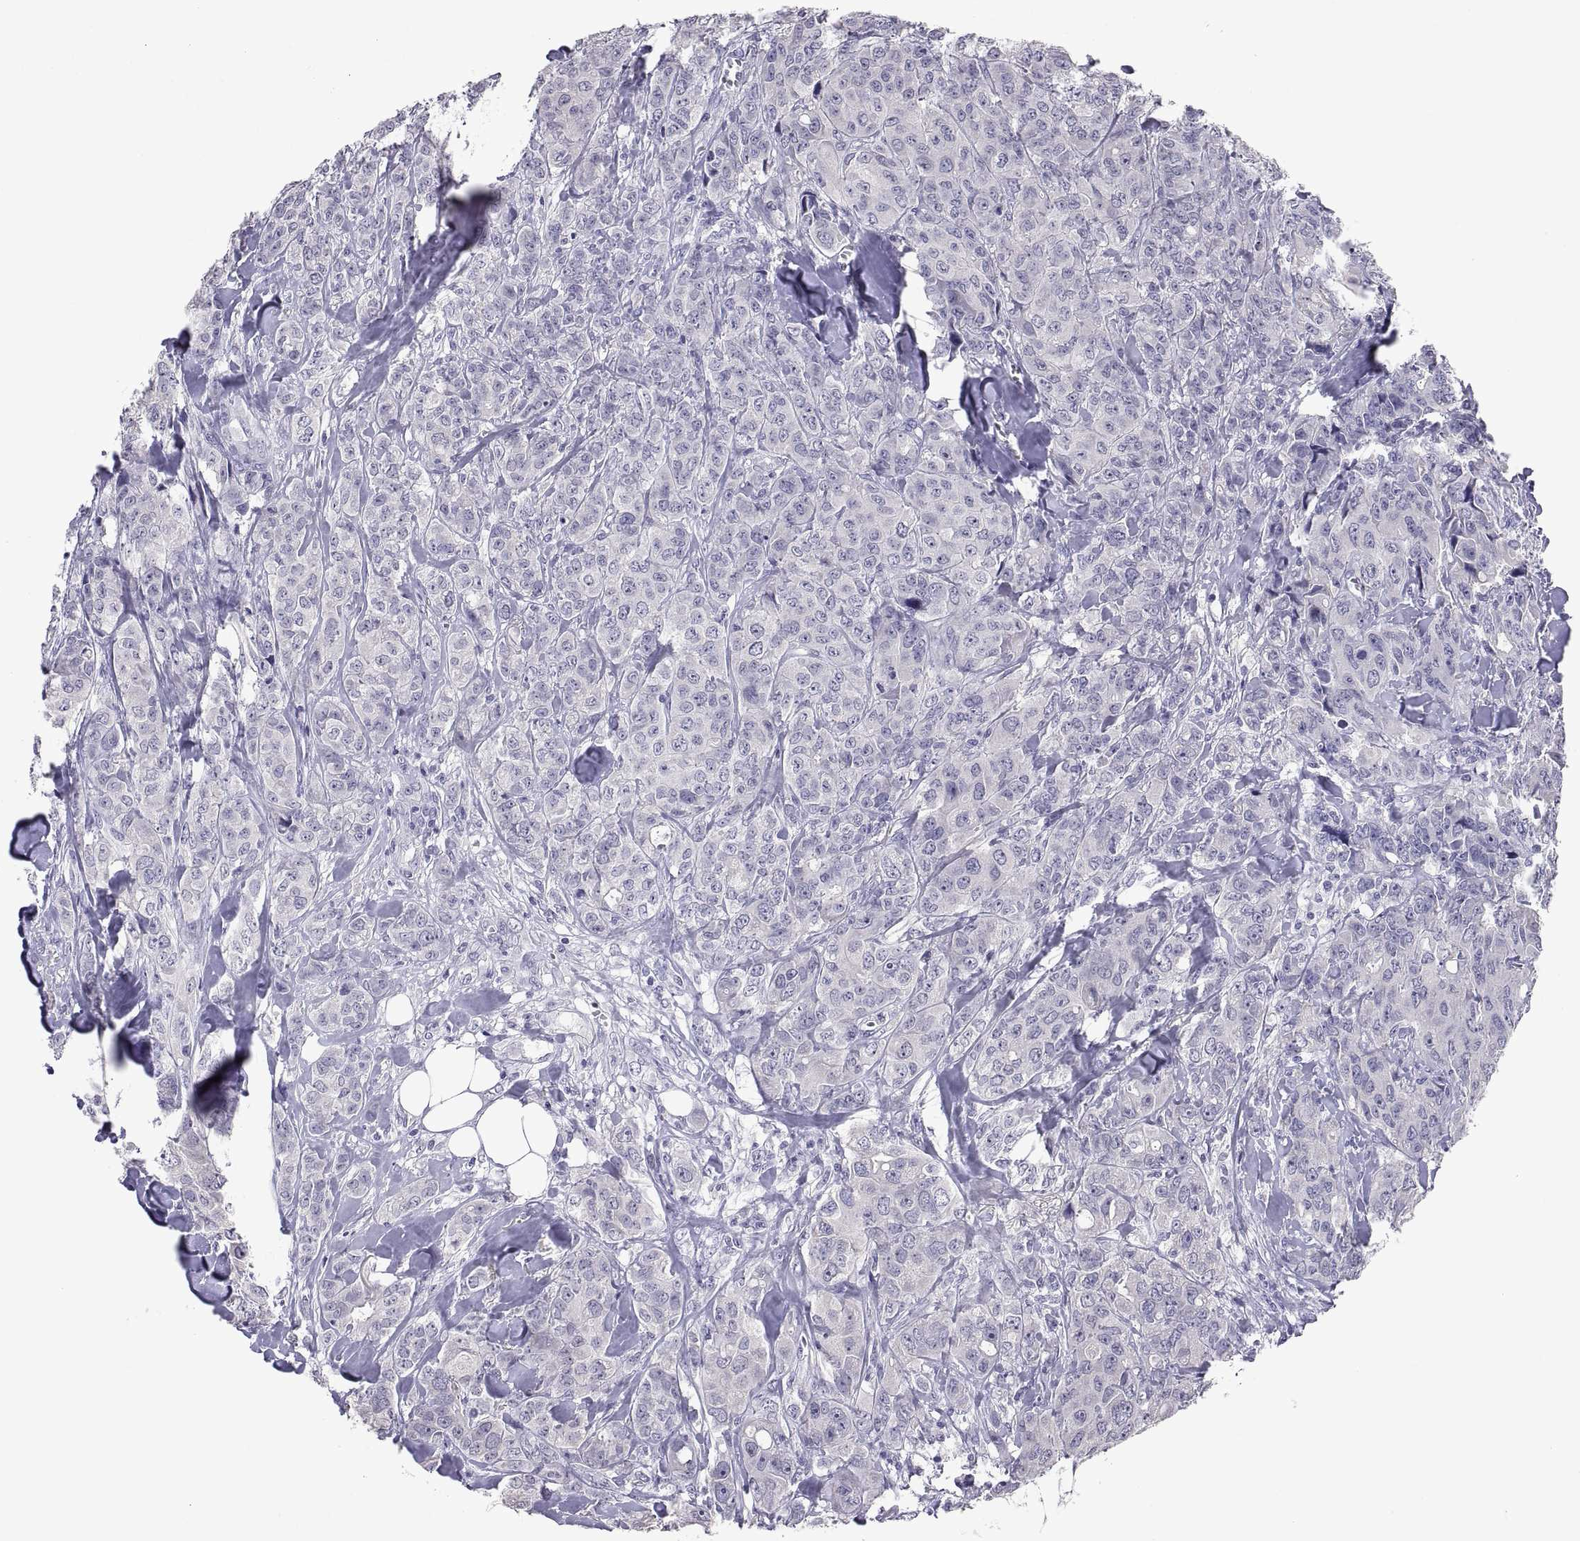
{"staining": {"intensity": "negative", "quantity": "none", "location": "none"}, "tissue": "breast cancer", "cell_type": "Tumor cells", "image_type": "cancer", "snomed": [{"axis": "morphology", "description": "Duct carcinoma"}, {"axis": "topography", "description": "Breast"}], "caption": "An image of breast cancer stained for a protein demonstrates no brown staining in tumor cells.", "gene": "MS4A1", "patient": {"sex": "female", "age": 43}}